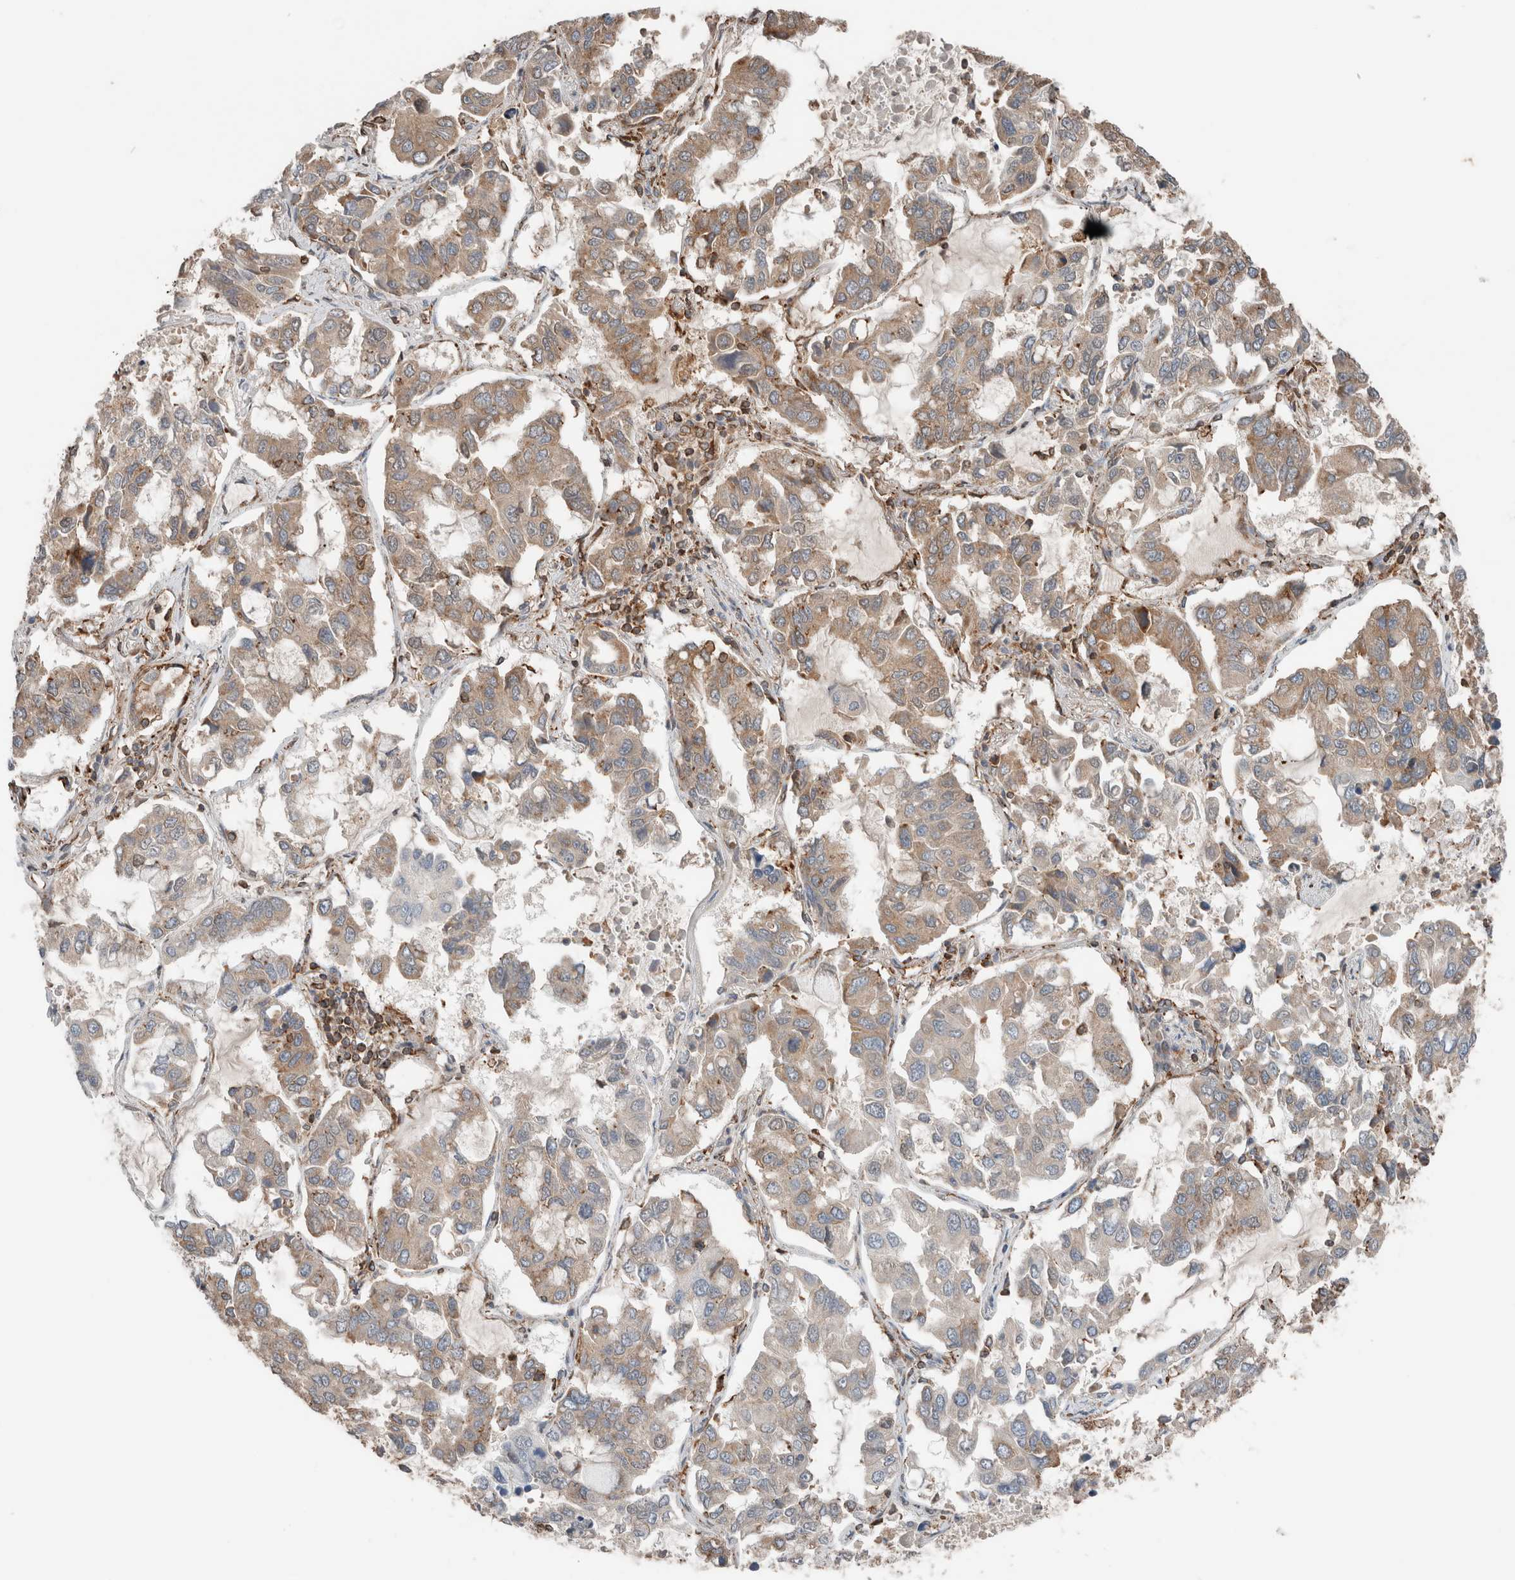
{"staining": {"intensity": "moderate", "quantity": ">75%", "location": "cytoplasmic/membranous"}, "tissue": "lung cancer", "cell_type": "Tumor cells", "image_type": "cancer", "snomed": [{"axis": "morphology", "description": "Adenocarcinoma, NOS"}, {"axis": "topography", "description": "Lung"}], "caption": "Human lung cancer stained with a brown dye exhibits moderate cytoplasmic/membranous positive positivity in about >75% of tumor cells.", "gene": "ERAP2", "patient": {"sex": "male", "age": 64}}